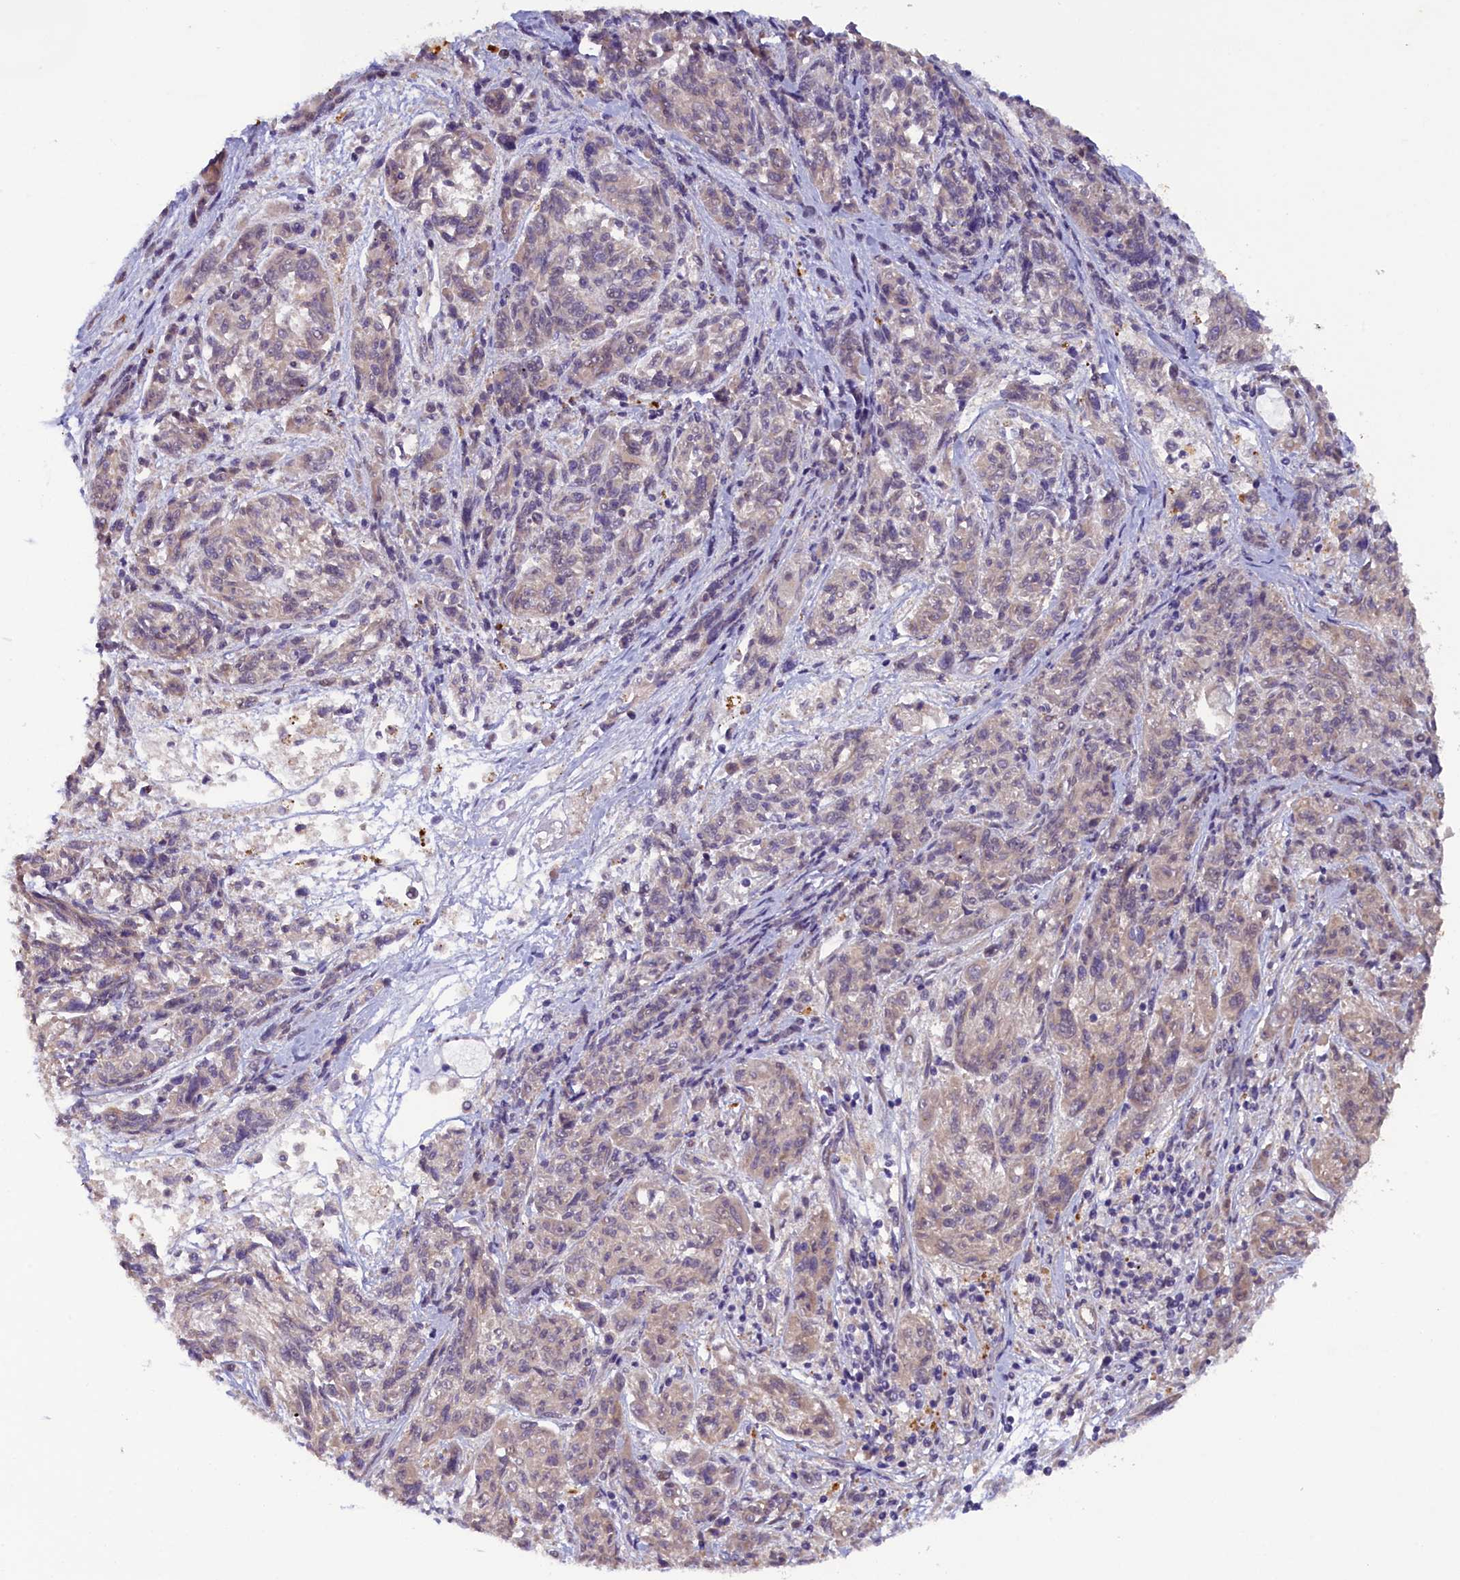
{"staining": {"intensity": "negative", "quantity": "none", "location": "none"}, "tissue": "melanoma", "cell_type": "Tumor cells", "image_type": "cancer", "snomed": [{"axis": "morphology", "description": "Malignant melanoma, NOS"}, {"axis": "topography", "description": "Skin"}], "caption": "IHC histopathology image of human malignant melanoma stained for a protein (brown), which reveals no staining in tumor cells.", "gene": "CCDC9B", "patient": {"sex": "male", "age": 53}}